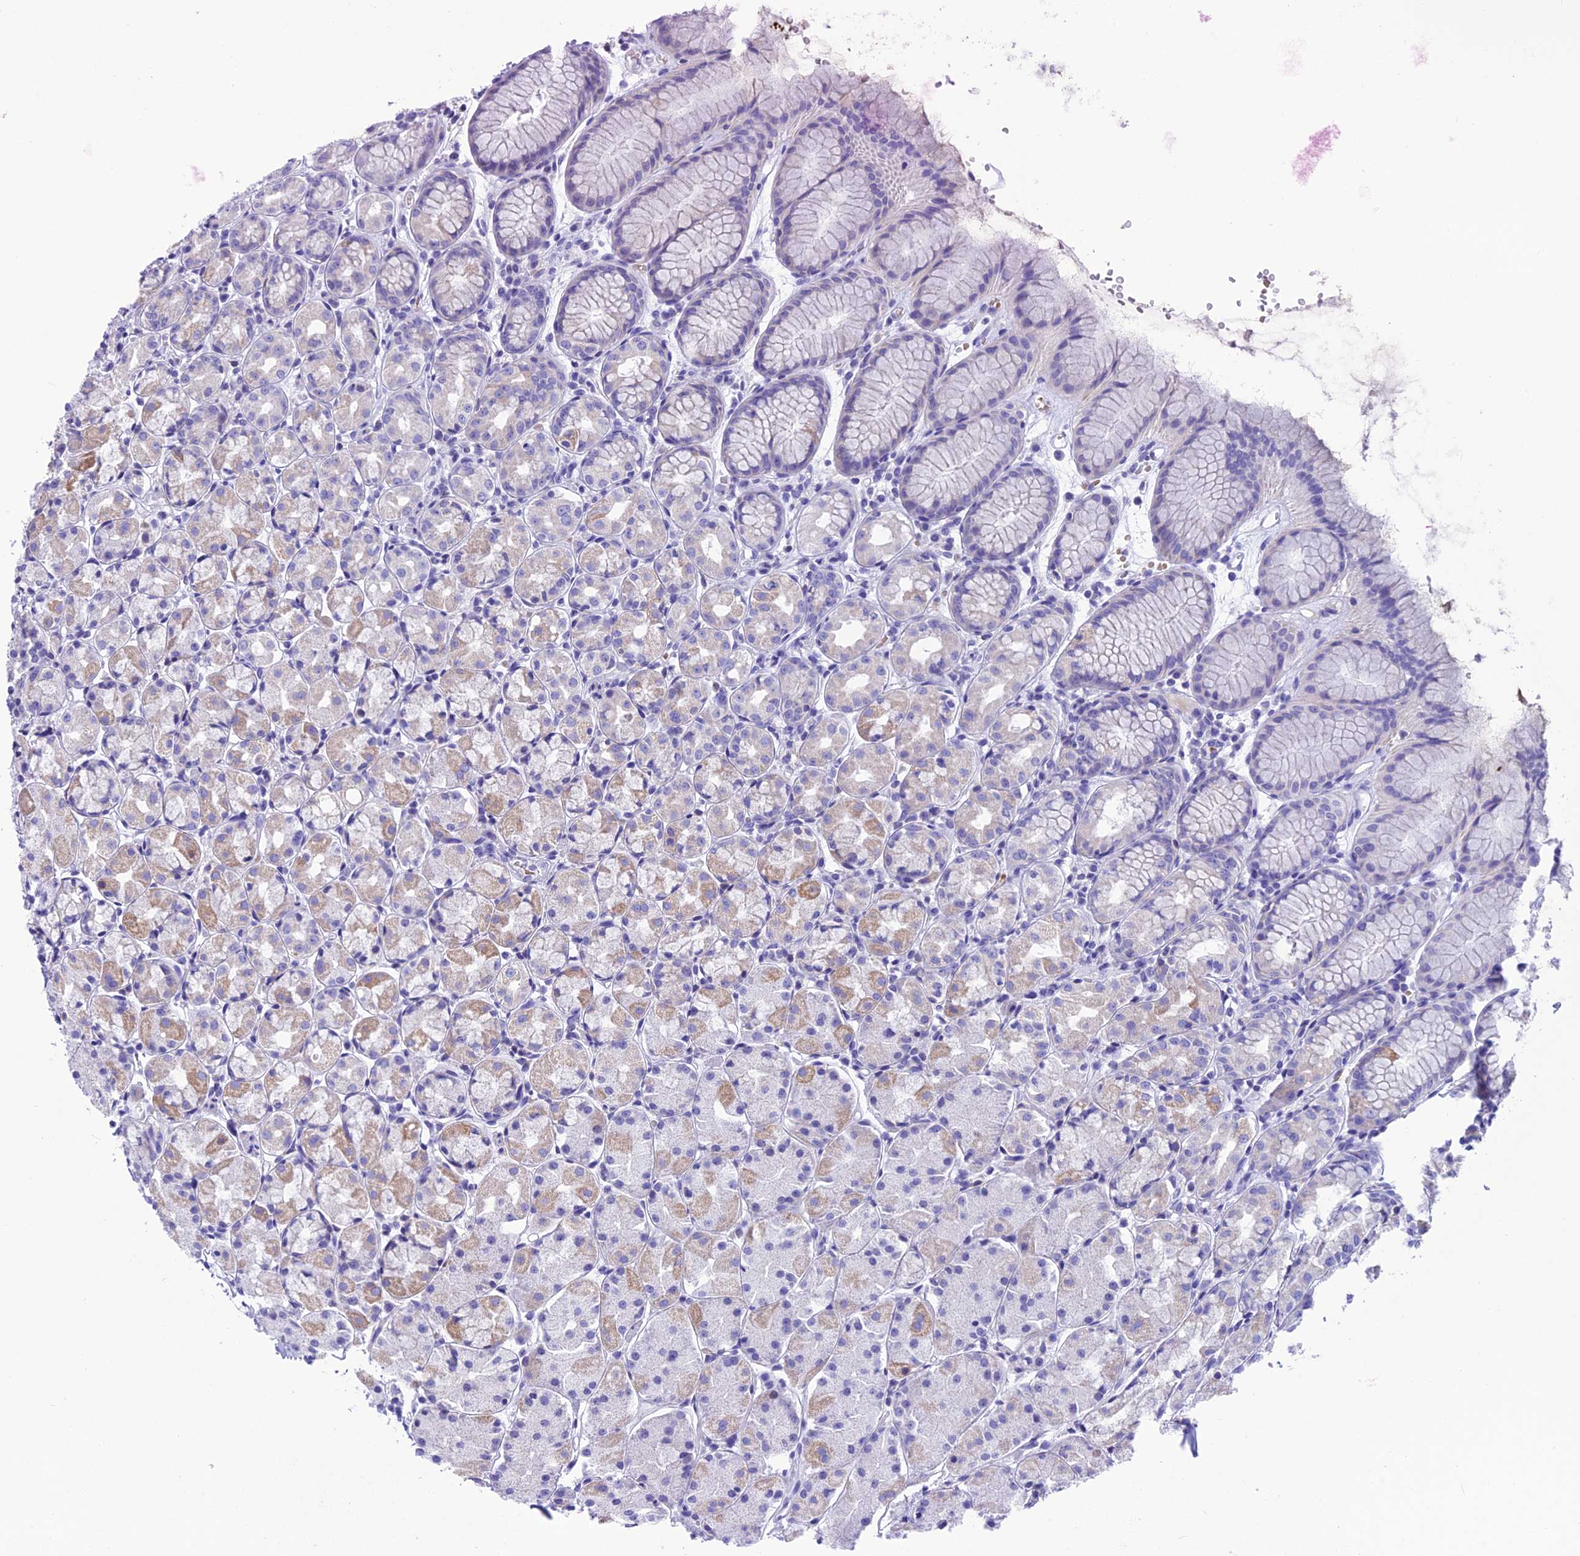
{"staining": {"intensity": "moderate", "quantity": "<25%", "location": "cytoplasmic/membranous"}, "tissue": "stomach", "cell_type": "Glandular cells", "image_type": "normal", "snomed": [{"axis": "morphology", "description": "Normal tissue, NOS"}, {"axis": "topography", "description": "Stomach, upper"}], "caption": "Approximately <25% of glandular cells in normal stomach exhibit moderate cytoplasmic/membranous protein positivity as visualized by brown immunohistochemical staining.", "gene": "GLYATL1B", "patient": {"sex": "male", "age": 47}}